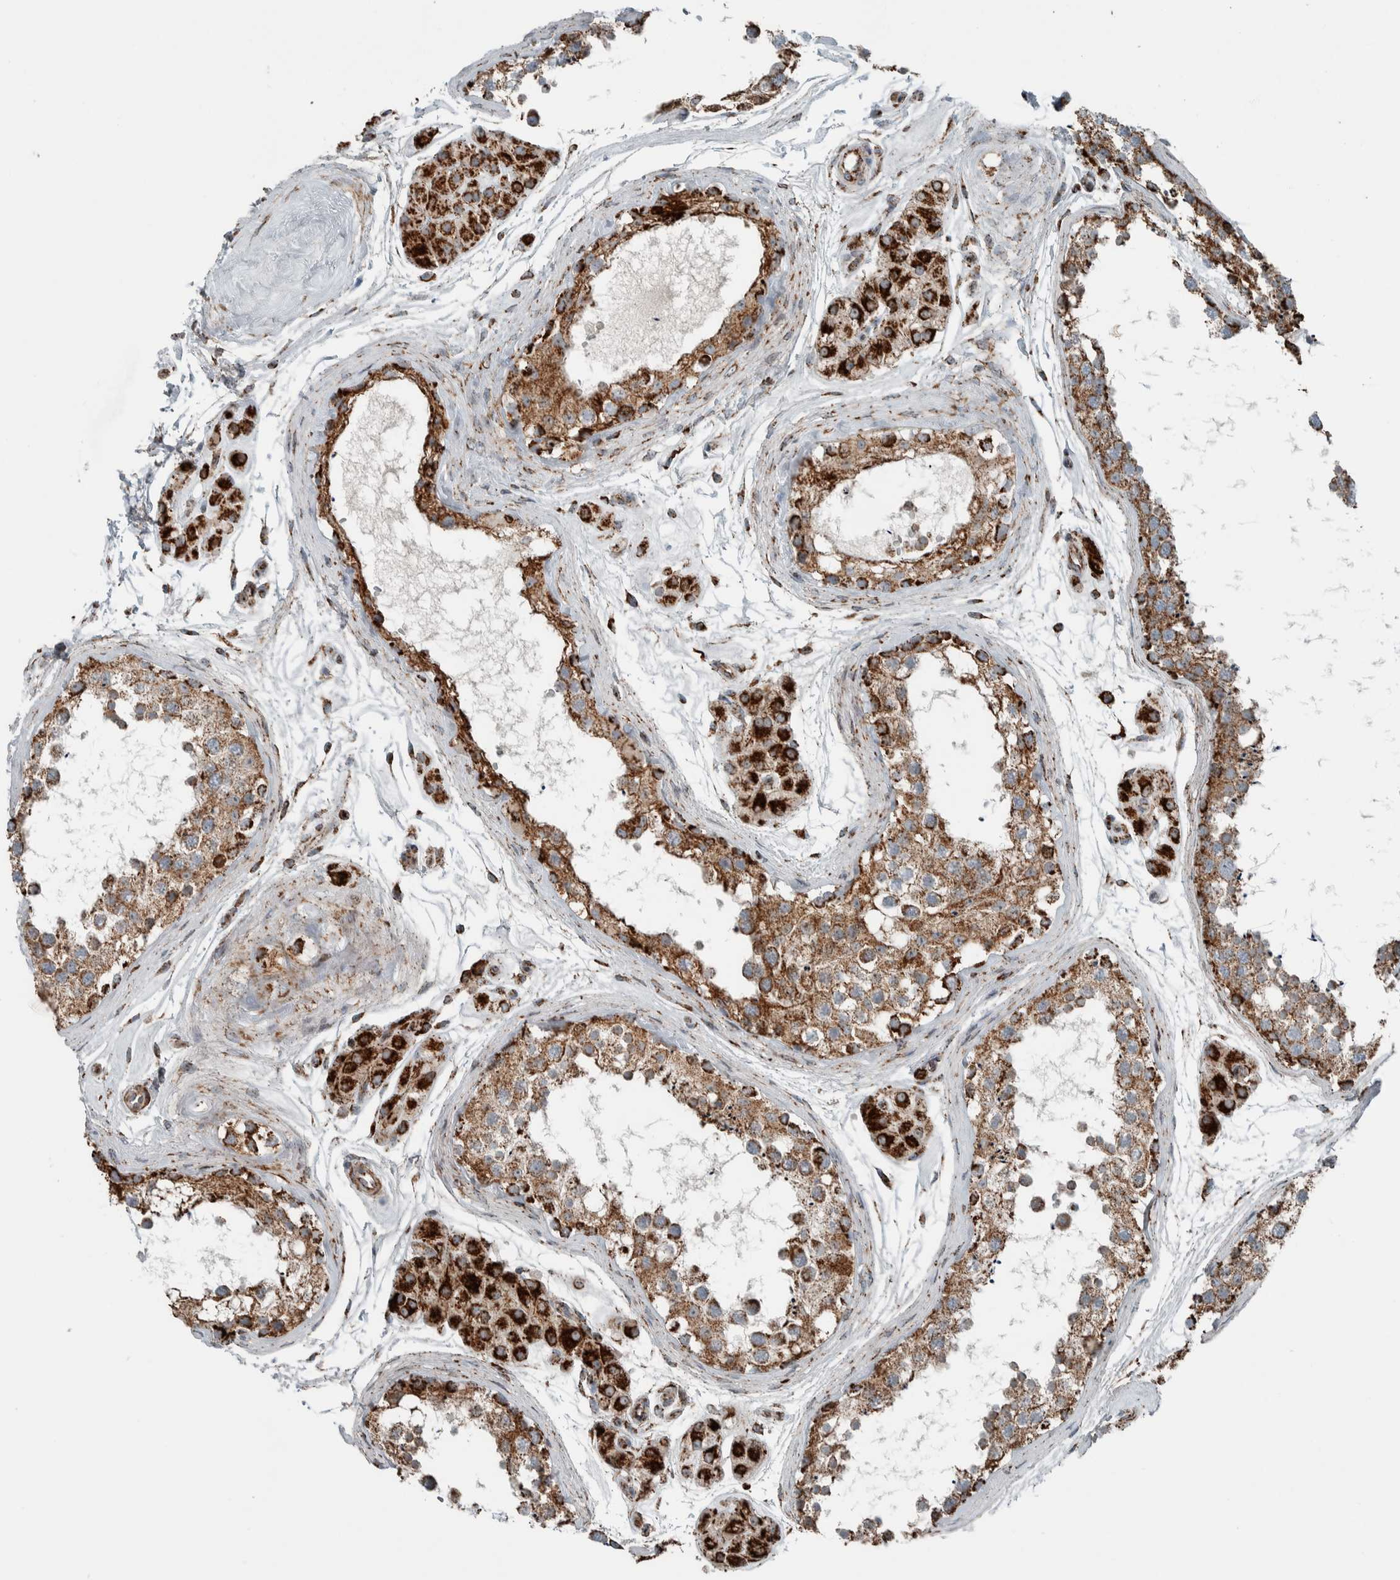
{"staining": {"intensity": "moderate", "quantity": ">75%", "location": "cytoplasmic/membranous"}, "tissue": "testis", "cell_type": "Cells in seminiferous ducts", "image_type": "normal", "snomed": [{"axis": "morphology", "description": "Normal tissue, NOS"}, {"axis": "topography", "description": "Testis"}], "caption": "Testis stained with a brown dye demonstrates moderate cytoplasmic/membranous positive staining in approximately >75% of cells in seminiferous ducts.", "gene": "CNTROB", "patient": {"sex": "male", "age": 56}}